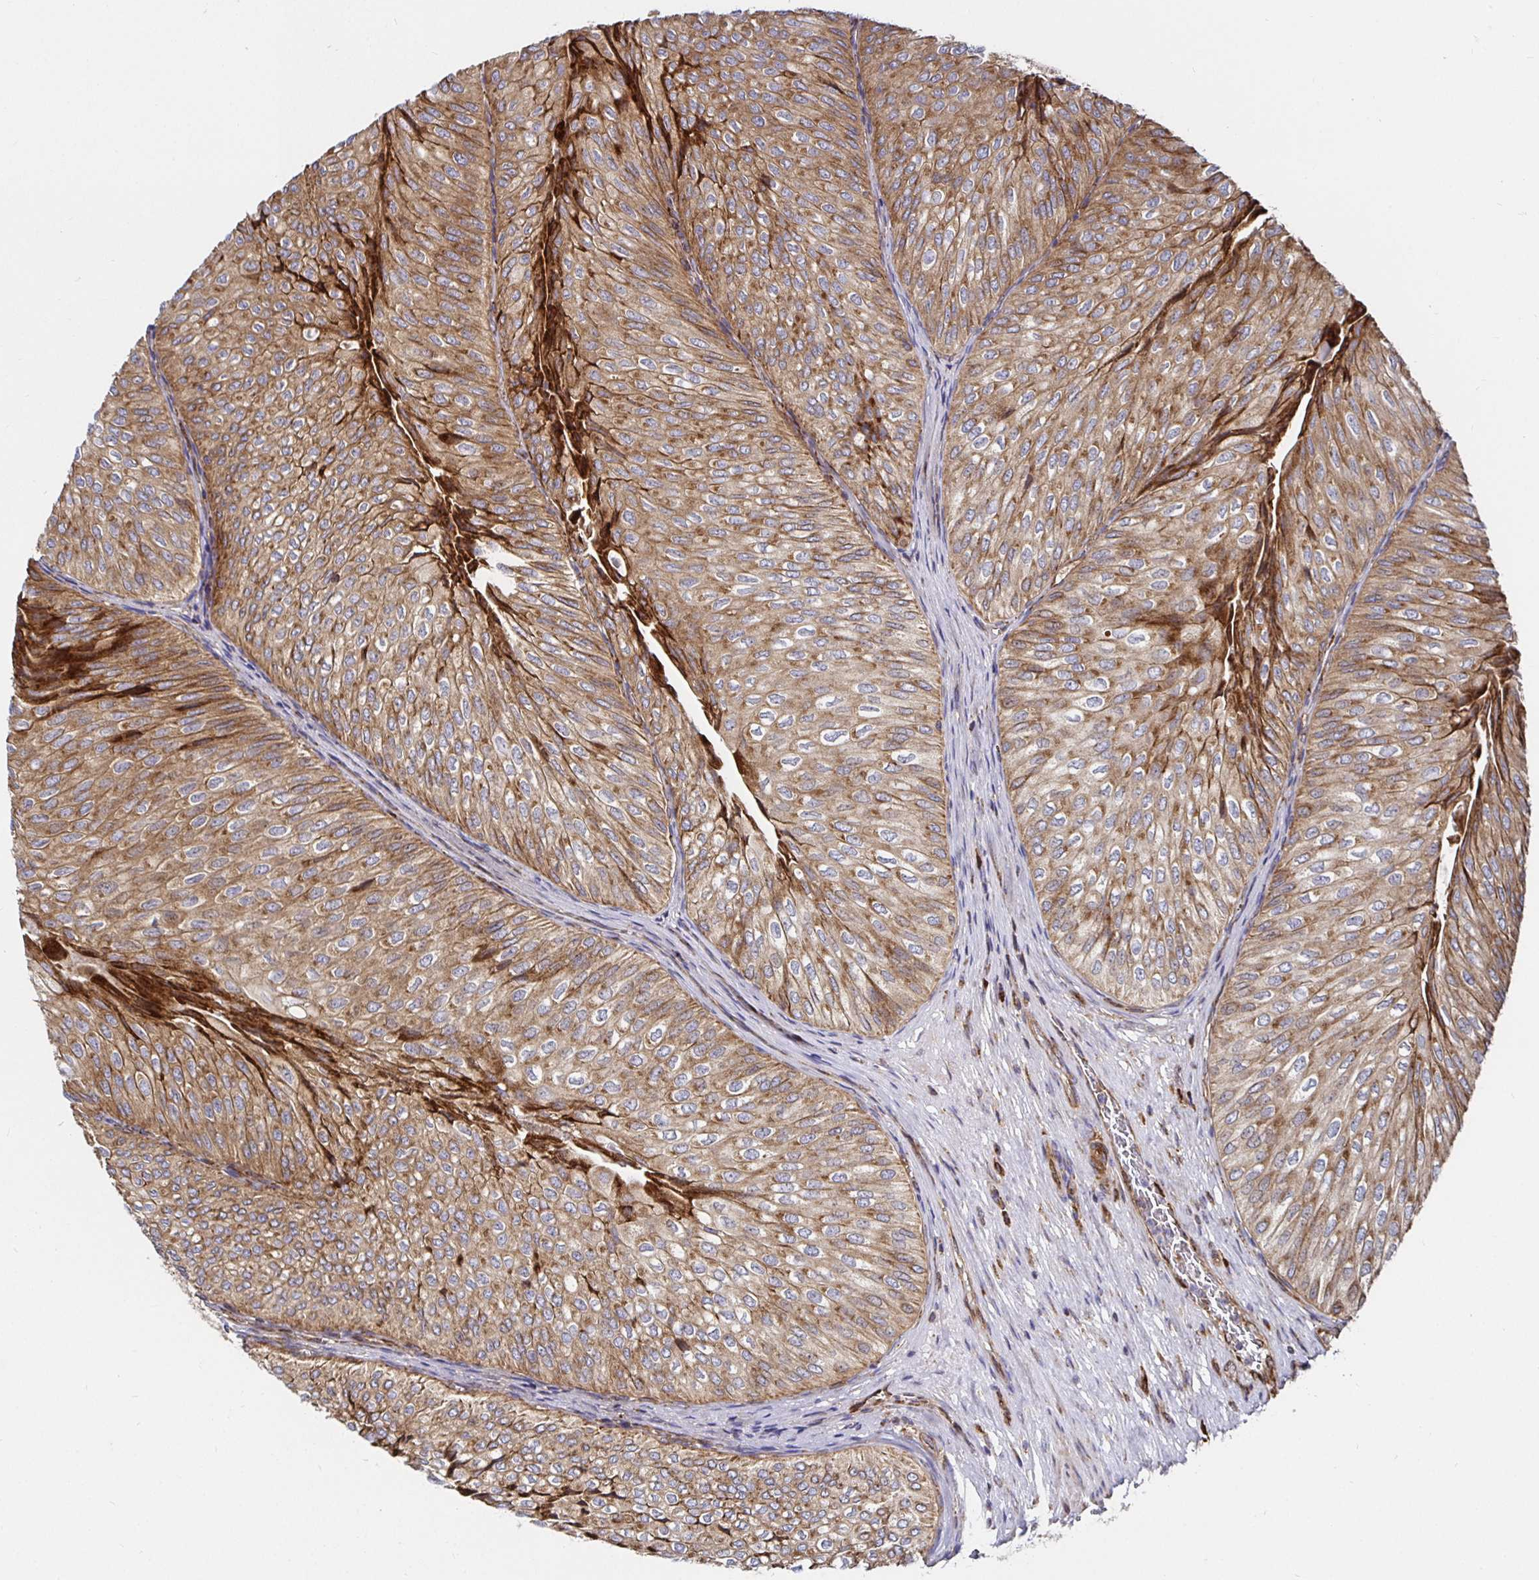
{"staining": {"intensity": "moderate", "quantity": ">75%", "location": "cytoplasmic/membranous"}, "tissue": "urothelial cancer", "cell_type": "Tumor cells", "image_type": "cancer", "snomed": [{"axis": "morphology", "description": "Urothelial carcinoma, NOS"}, {"axis": "topography", "description": "Urinary bladder"}], "caption": "Transitional cell carcinoma stained for a protein reveals moderate cytoplasmic/membranous positivity in tumor cells. The protein is shown in brown color, while the nuclei are stained blue.", "gene": "SMYD3", "patient": {"sex": "male", "age": 62}}